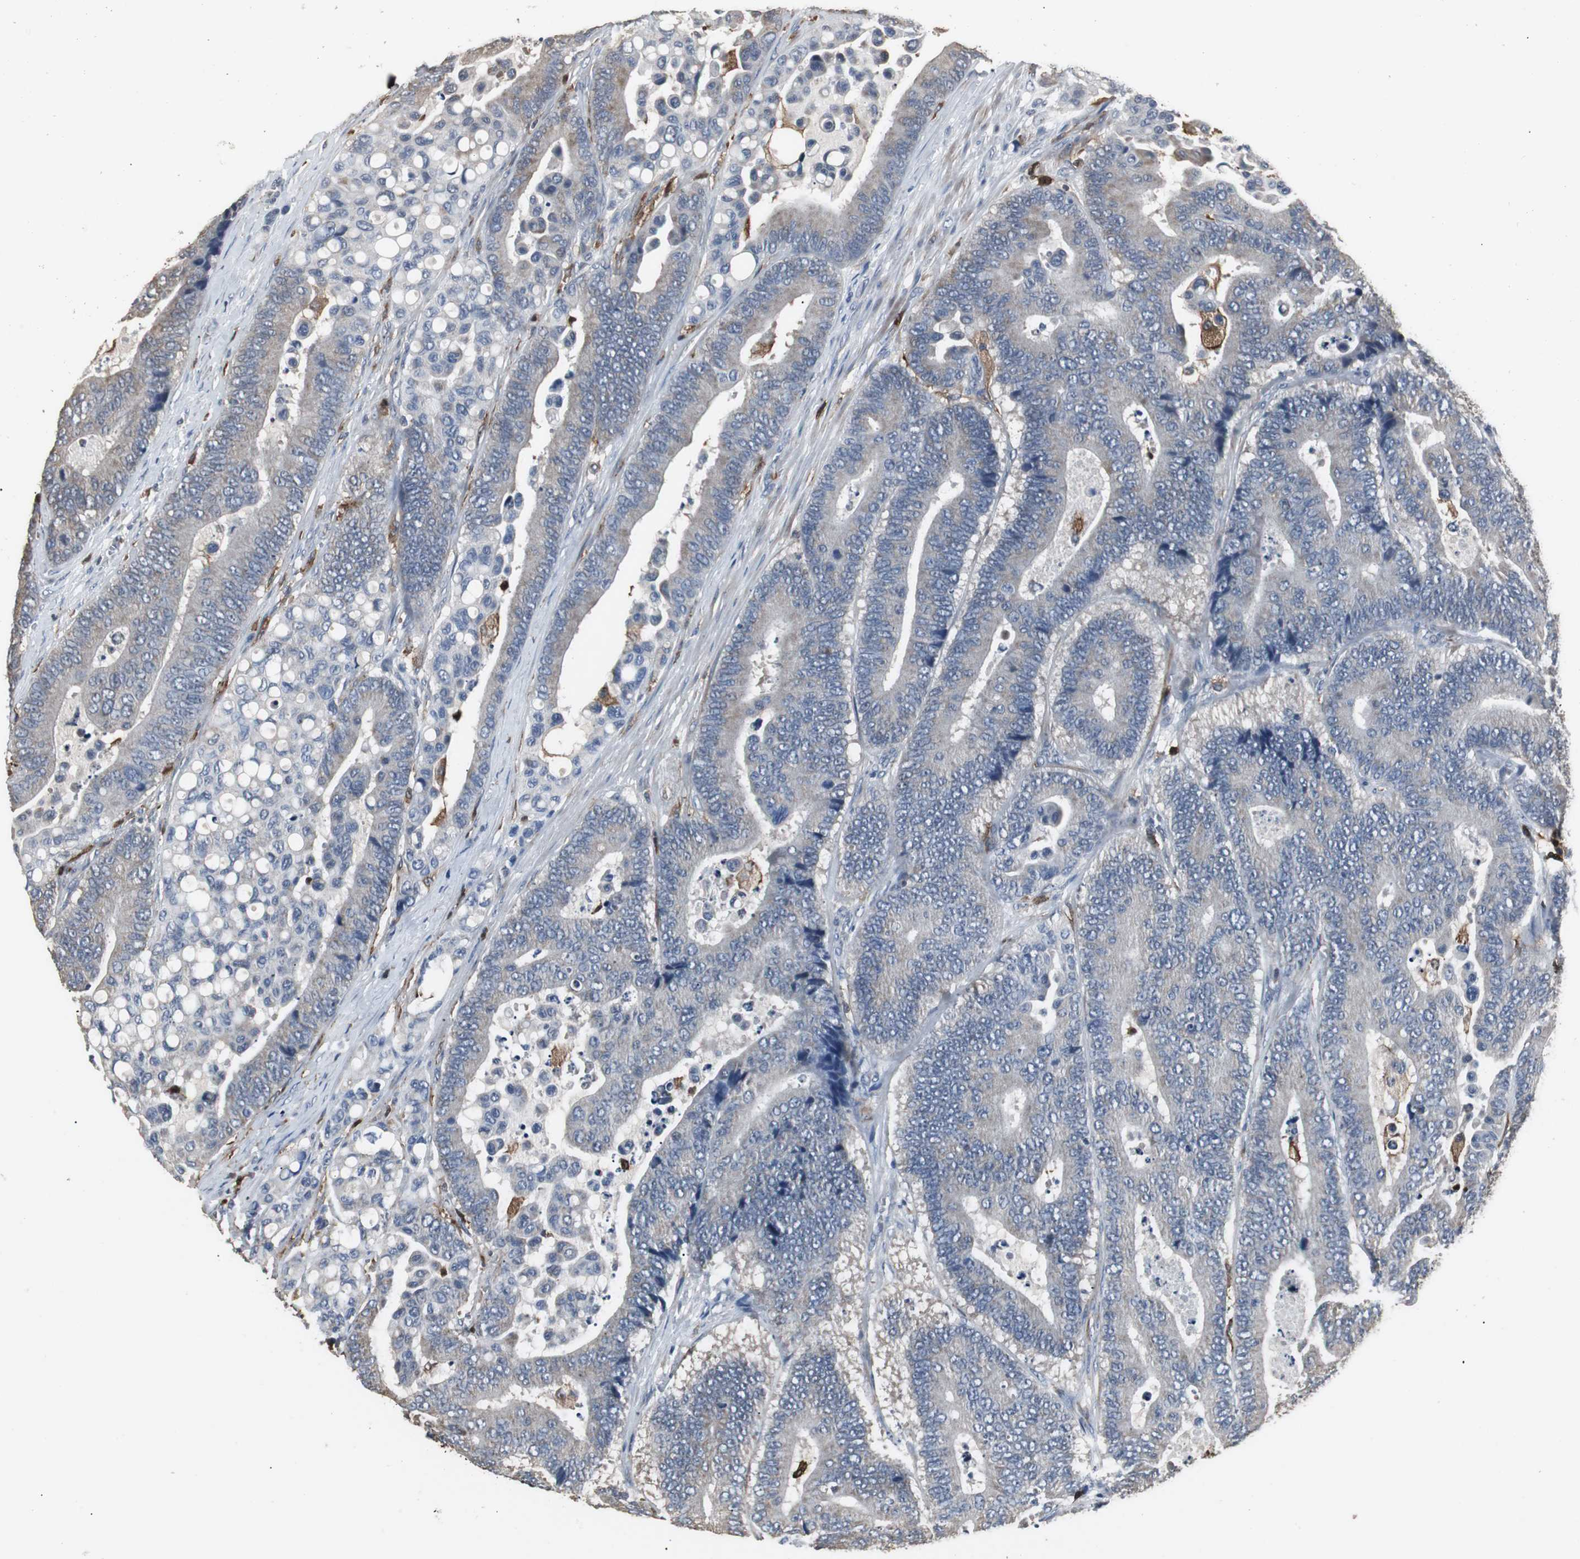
{"staining": {"intensity": "weak", "quantity": "25%-75%", "location": "cytoplasmic/membranous"}, "tissue": "colorectal cancer", "cell_type": "Tumor cells", "image_type": "cancer", "snomed": [{"axis": "morphology", "description": "Normal tissue, NOS"}, {"axis": "morphology", "description": "Adenocarcinoma, NOS"}, {"axis": "topography", "description": "Colon"}], "caption": "IHC (DAB (3,3'-diaminobenzidine)) staining of adenocarcinoma (colorectal) displays weak cytoplasmic/membranous protein positivity in approximately 25%-75% of tumor cells.", "gene": "NCF2", "patient": {"sex": "male", "age": 82}}